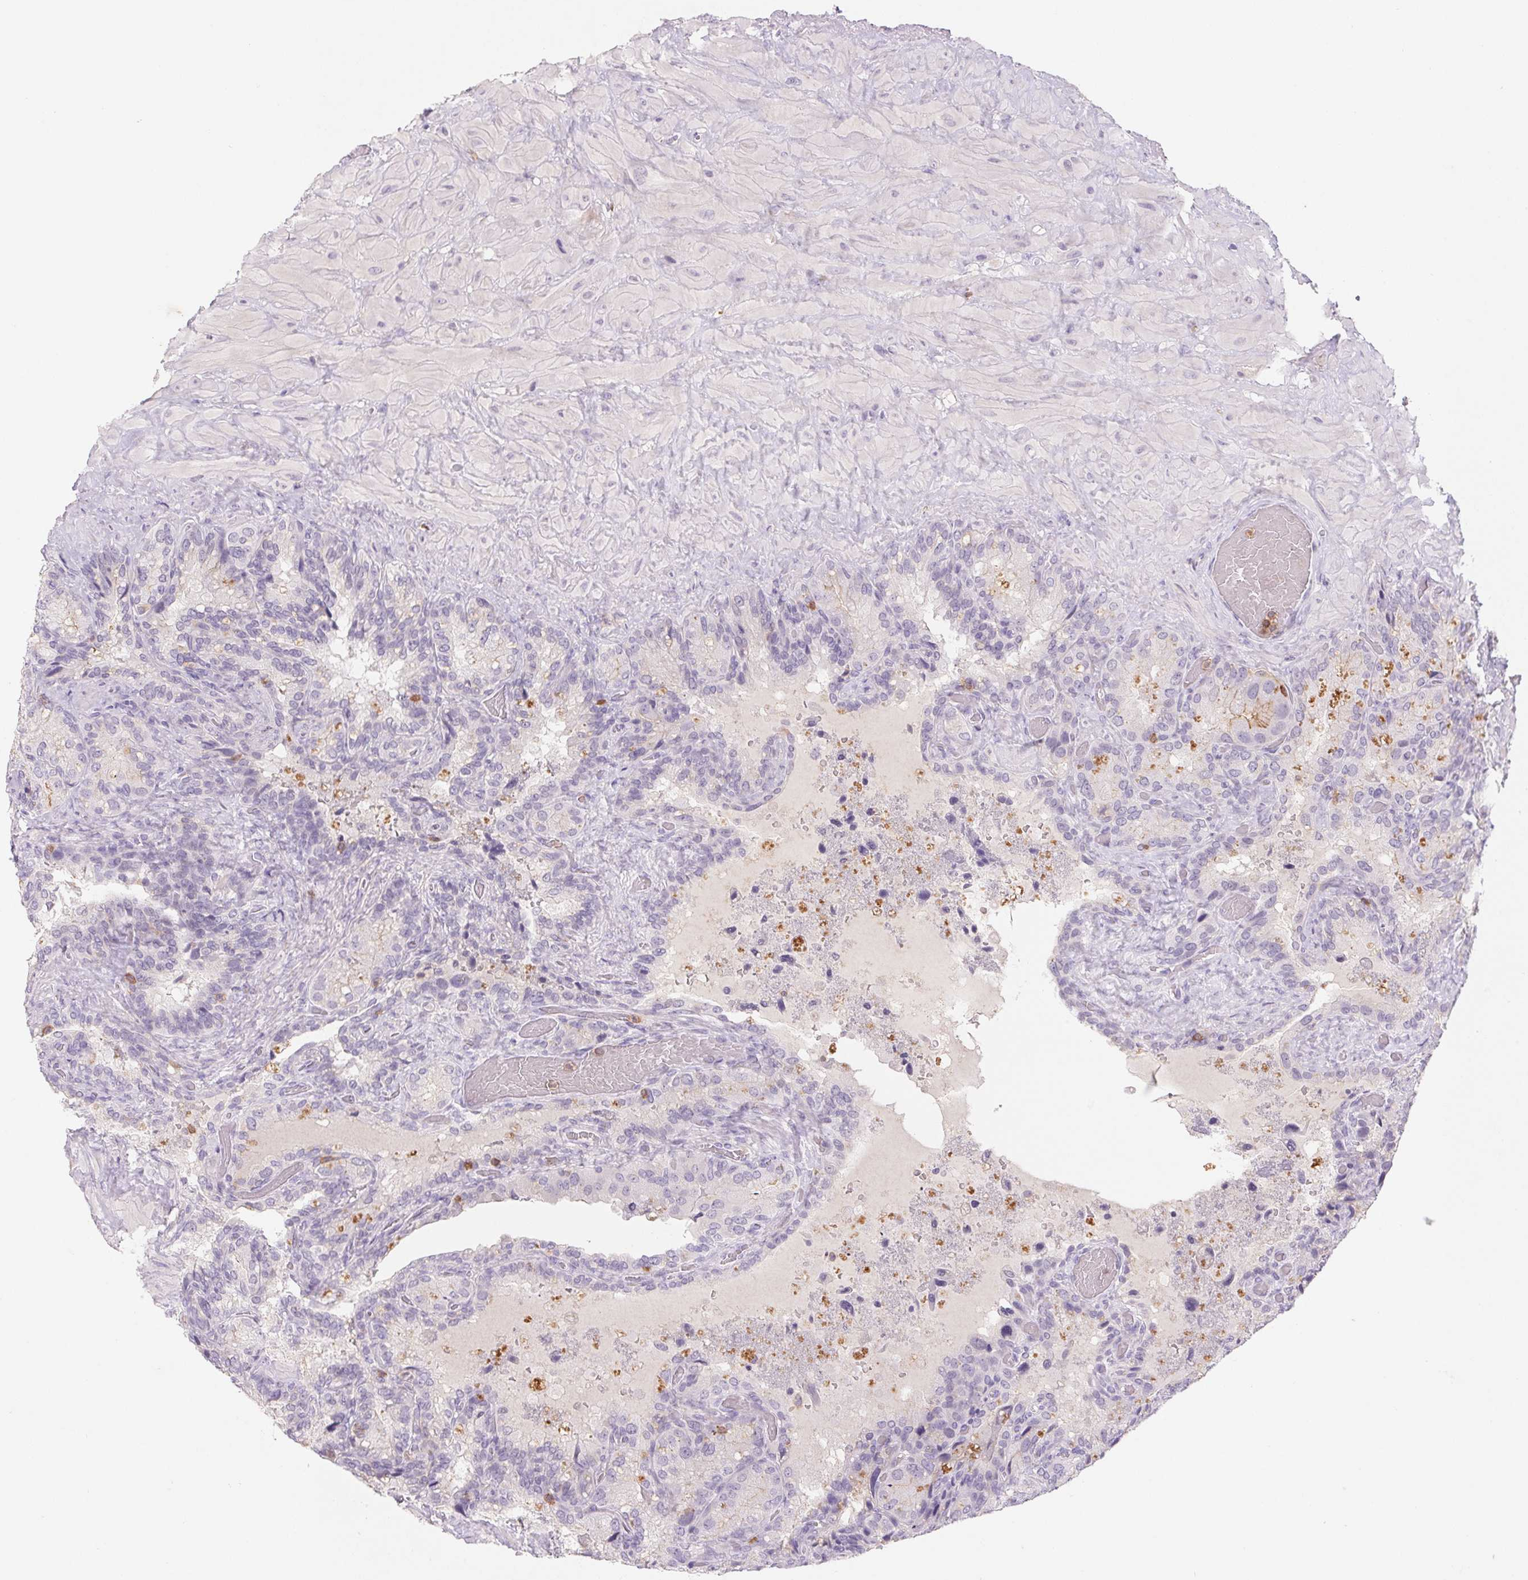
{"staining": {"intensity": "negative", "quantity": "none", "location": "none"}, "tissue": "seminal vesicle", "cell_type": "Glandular cells", "image_type": "normal", "snomed": [{"axis": "morphology", "description": "Normal tissue, NOS"}, {"axis": "topography", "description": "Seminal veicle"}], "caption": "An IHC micrograph of unremarkable seminal vesicle is shown. There is no staining in glandular cells of seminal vesicle.", "gene": "KIF26A", "patient": {"sex": "male", "age": 60}}